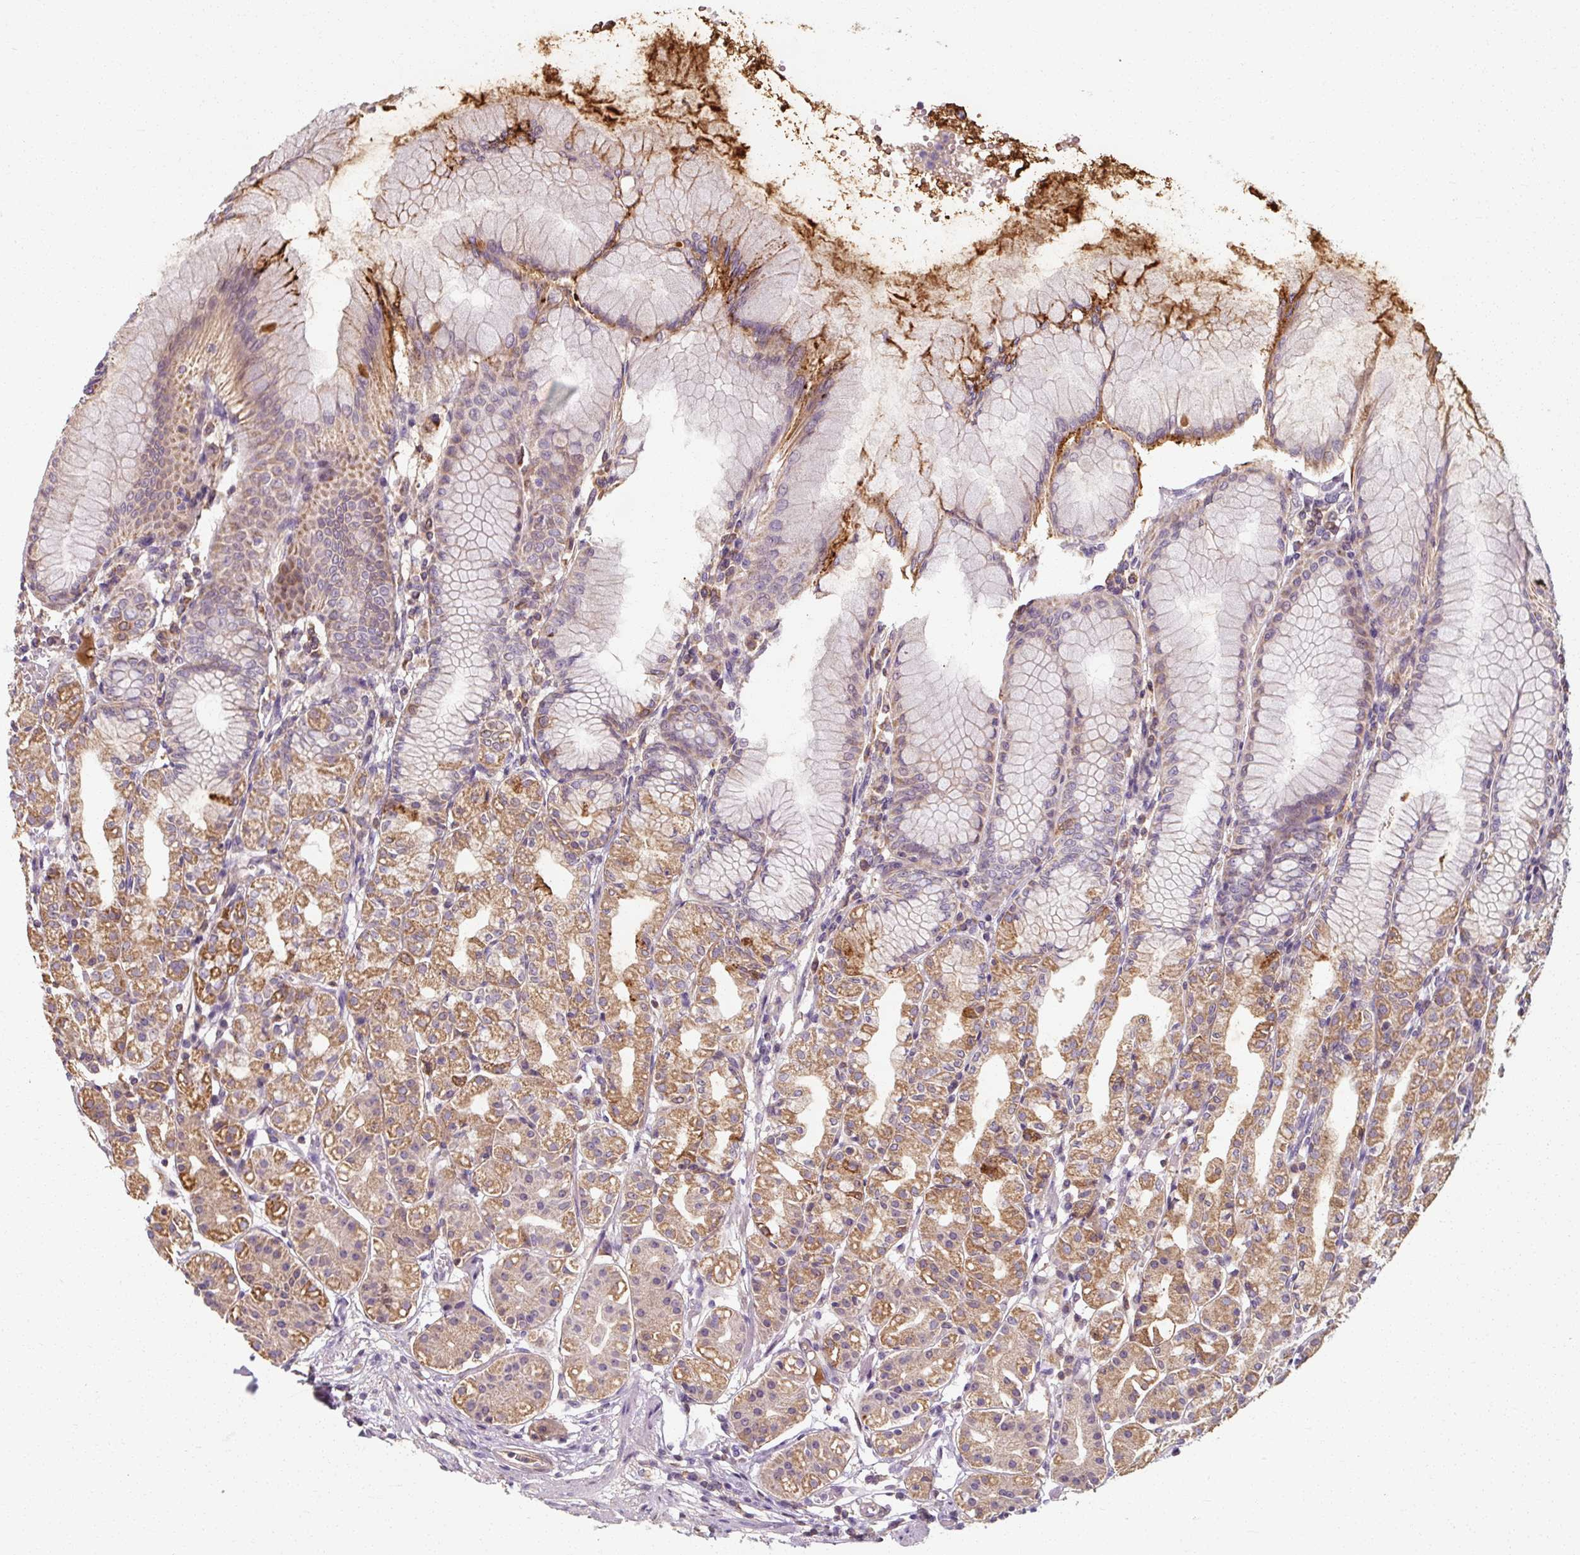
{"staining": {"intensity": "moderate", "quantity": ">75%", "location": "cytoplasmic/membranous"}, "tissue": "stomach", "cell_type": "Glandular cells", "image_type": "normal", "snomed": [{"axis": "morphology", "description": "Normal tissue, NOS"}, {"axis": "topography", "description": "Stomach"}], "caption": "A brown stain highlights moderate cytoplasmic/membranous expression of a protein in glandular cells of benign stomach. Using DAB (brown) and hematoxylin (blue) stains, captured at high magnification using brightfield microscopy.", "gene": "TSEN54", "patient": {"sex": "female", "age": 57}}